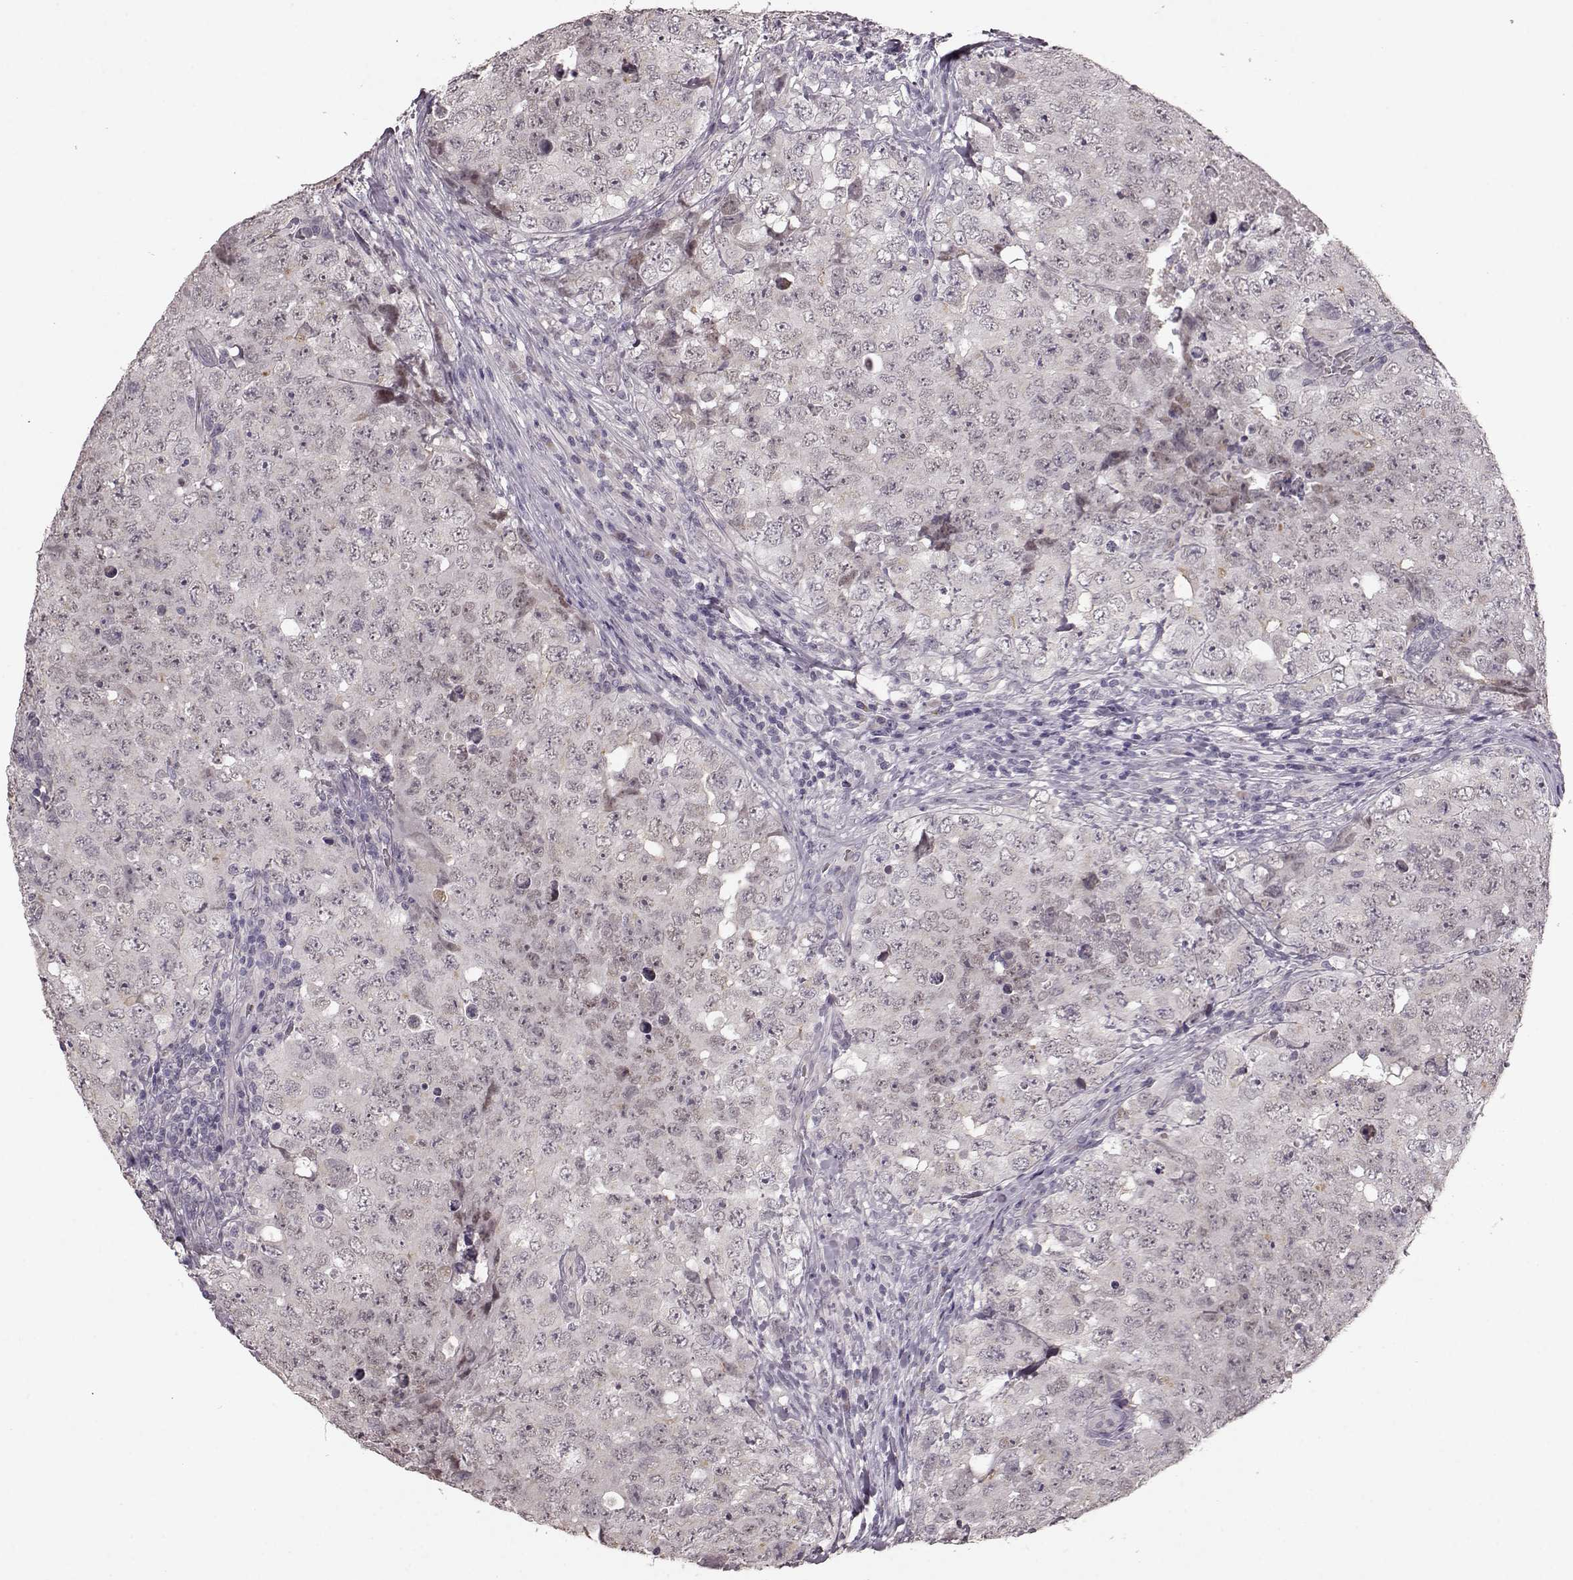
{"staining": {"intensity": "negative", "quantity": "none", "location": "none"}, "tissue": "testis cancer", "cell_type": "Tumor cells", "image_type": "cancer", "snomed": [{"axis": "morphology", "description": "Seminoma, NOS"}, {"axis": "topography", "description": "Testis"}], "caption": "Image shows no significant protein positivity in tumor cells of testis cancer.", "gene": "SLC52A3", "patient": {"sex": "male", "age": 34}}